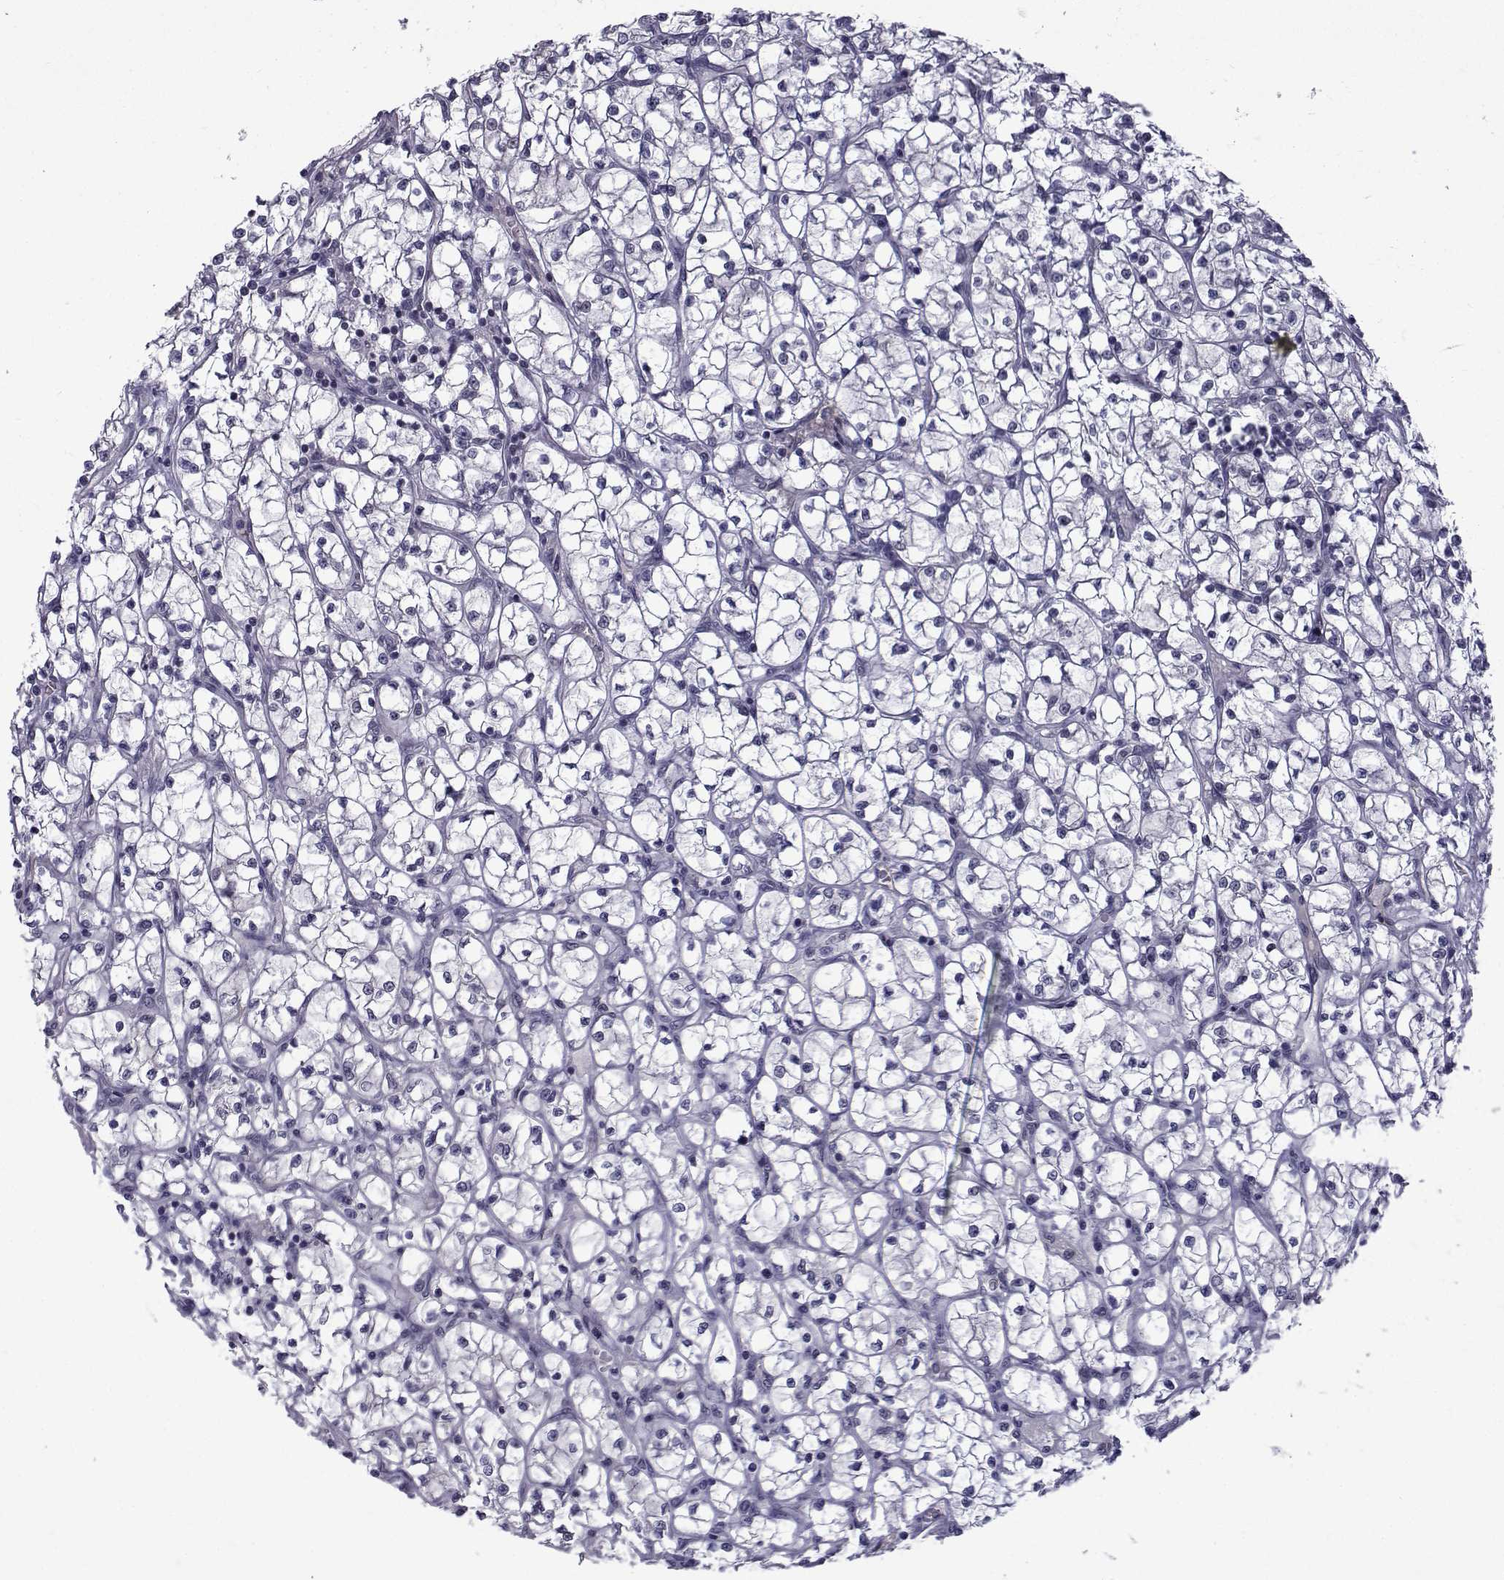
{"staining": {"intensity": "negative", "quantity": "none", "location": "none"}, "tissue": "renal cancer", "cell_type": "Tumor cells", "image_type": "cancer", "snomed": [{"axis": "morphology", "description": "Adenocarcinoma, NOS"}, {"axis": "topography", "description": "Kidney"}], "caption": "Renal cancer (adenocarcinoma) stained for a protein using immunohistochemistry demonstrates no expression tumor cells.", "gene": "RBM24", "patient": {"sex": "female", "age": 64}}